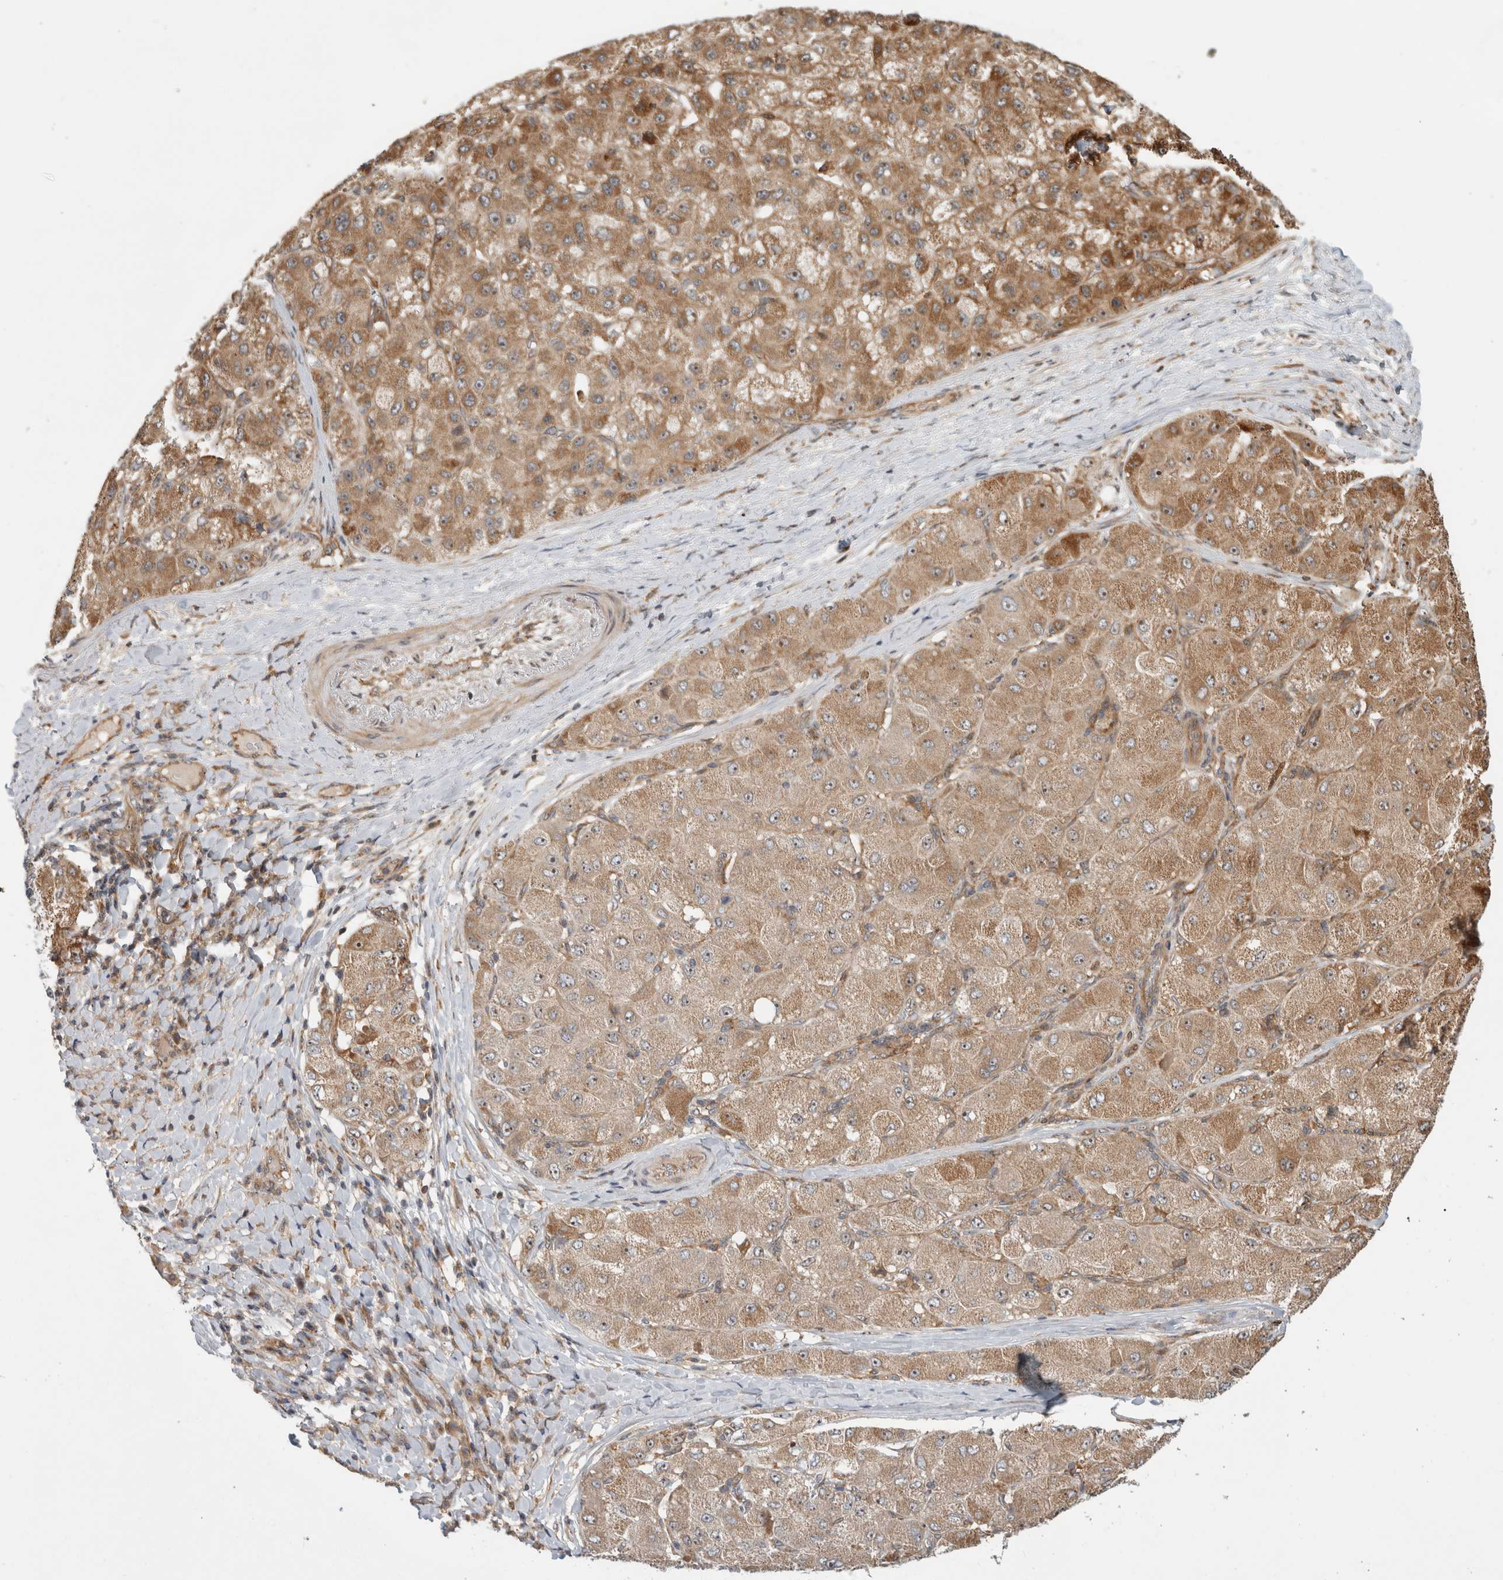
{"staining": {"intensity": "moderate", "quantity": ">75%", "location": "cytoplasmic/membranous,nuclear"}, "tissue": "liver cancer", "cell_type": "Tumor cells", "image_type": "cancer", "snomed": [{"axis": "morphology", "description": "Carcinoma, Hepatocellular, NOS"}, {"axis": "topography", "description": "Liver"}], "caption": "Protein analysis of hepatocellular carcinoma (liver) tissue displays moderate cytoplasmic/membranous and nuclear staining in approximately >75% of tumor cells.", "gene": "WASF2", "patient": {"sex": "male", "age": 80}}